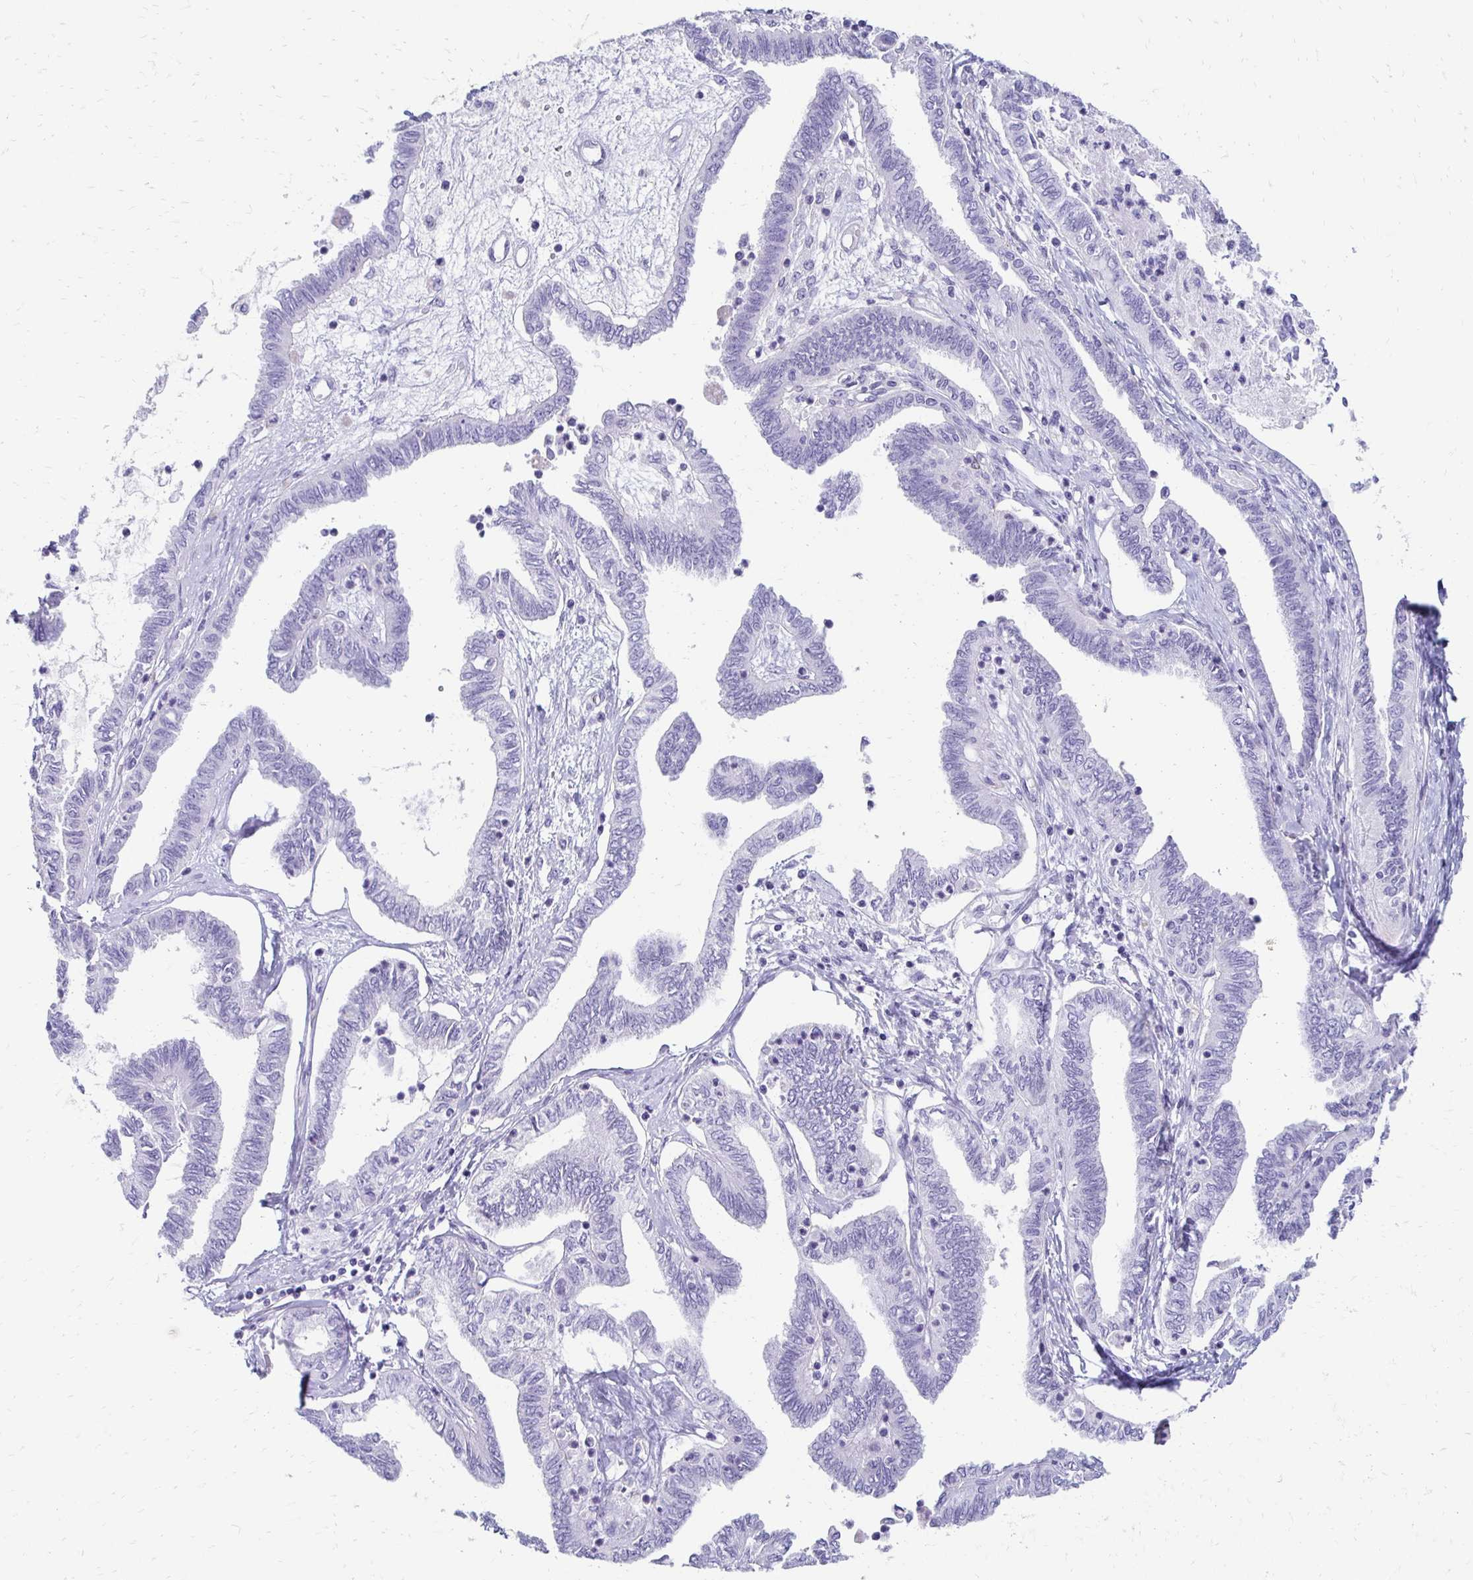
{"staining": {"intensity": "negative", "quantity": "none", "location": "none"}, "tissue": "ovarian cancer", "cell_type": "Tumor cells", "image_type": "cancer", "snomed": [{"axis": "morphology", "description": "Carcinoma, endometroid"}, {"axis": "topography", "description": "Ovary"}], "caption": "Protein analysis of ovarian endometroid carcinoma demonstrates no significant expression in tumor cells. The staining was performed using DAB to visualize the protein expression in brown, while the nuclei were stained in blue with hematoxylin (Magnification: 20x).", "gene": "TMEM54", "patient": {"sex": "female", "age": 70}}